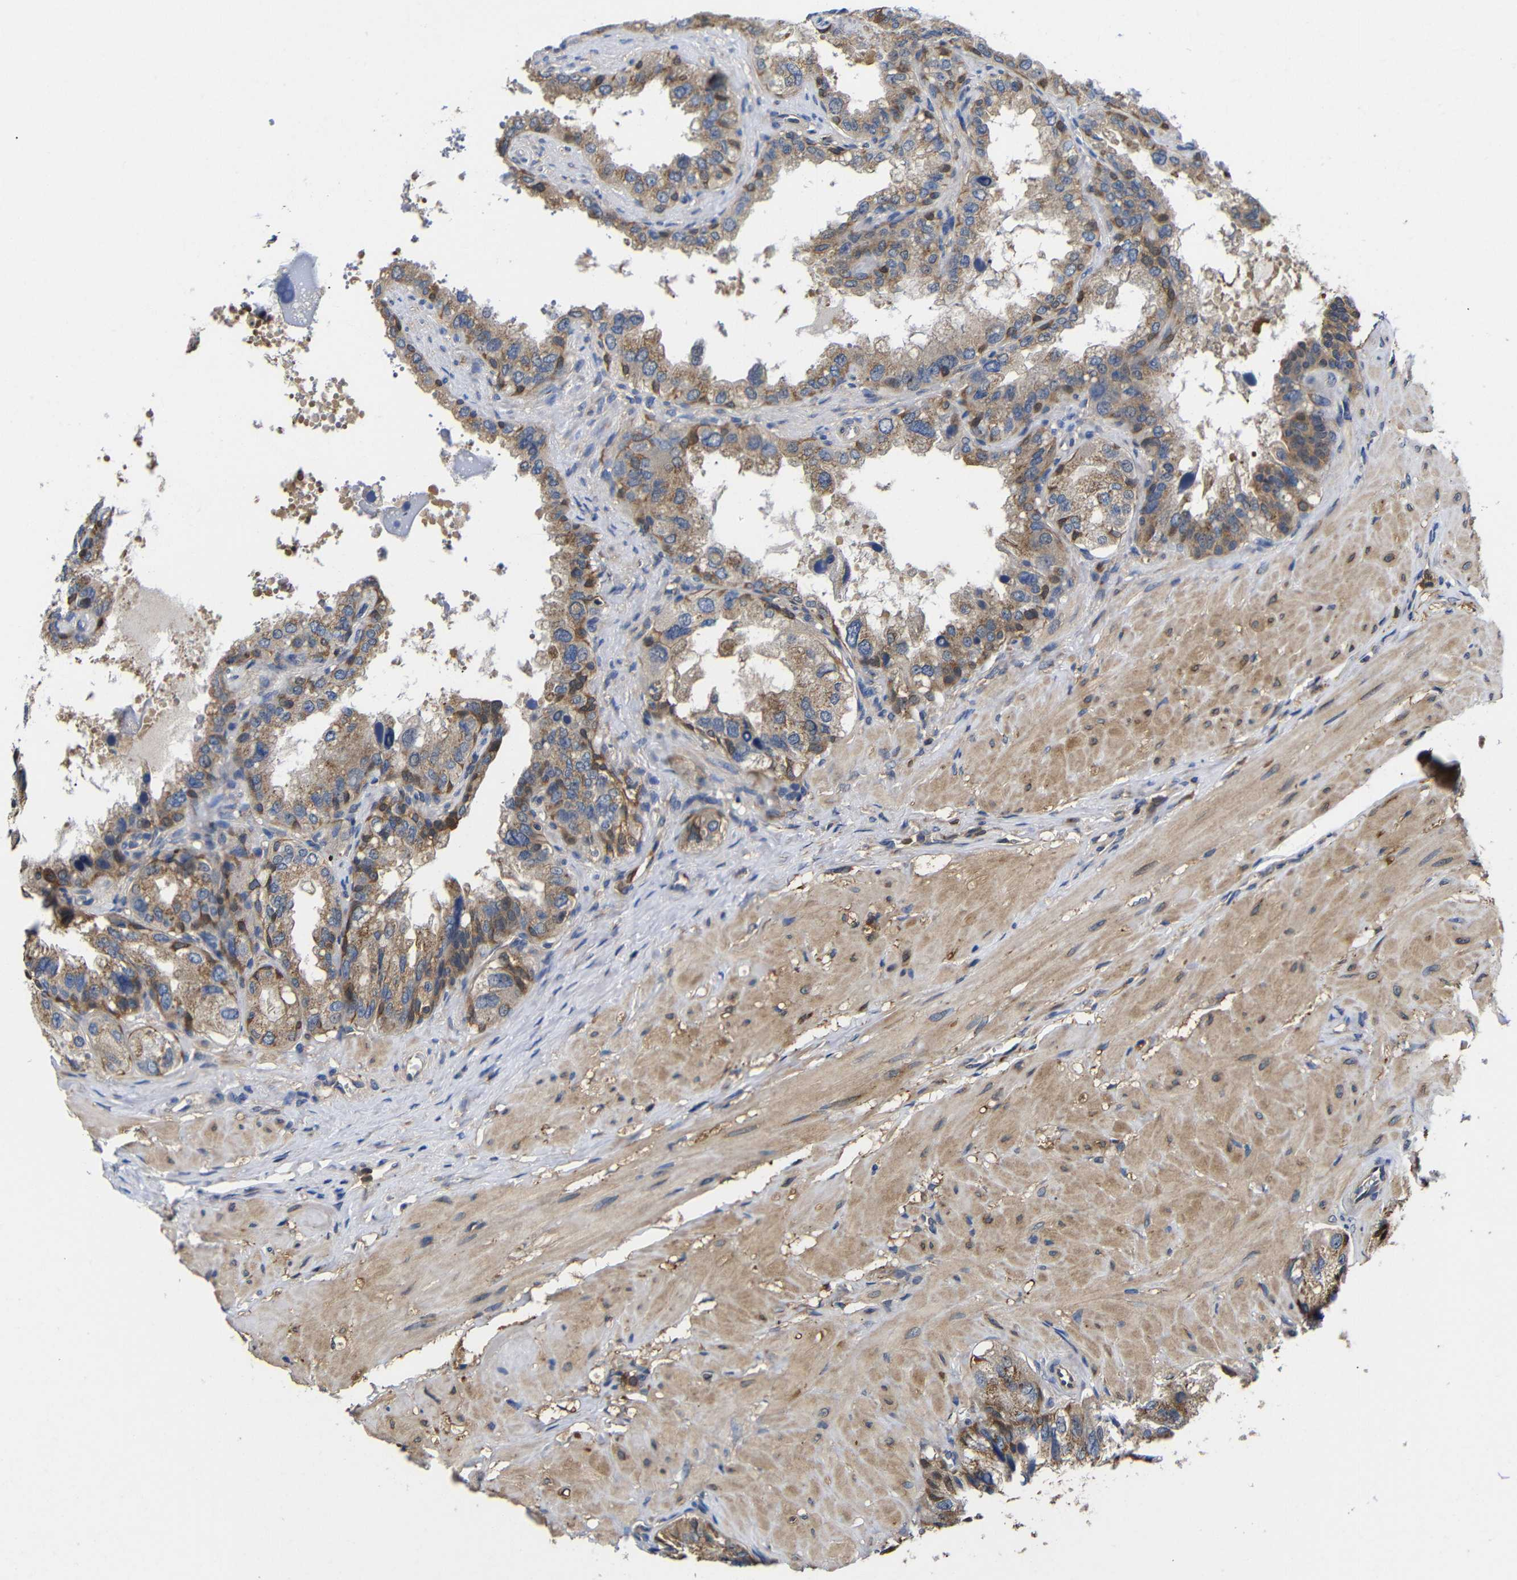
{"staining": {"intensity": "moderate", "quantity": ">75%", "location": "cytoplasmic/membranous"}, "tissue": "seminal vesicle", "cell_type": "Glandular cells", "image_type": "normal", "snomed": [{"axis": "morphology", "description": "Normal tissue, NOS"}, {"axis": "topography", "description": "Seminal veicle"}], "caption": "Seminal vesicle stained with immunohistochemistry (IHC) displays moderate cytoplasmic/membranous staining in approximately >75% of glandular cells.", "gene": "LRRCC1", "patient": {"sex": "male", "age": 68}}